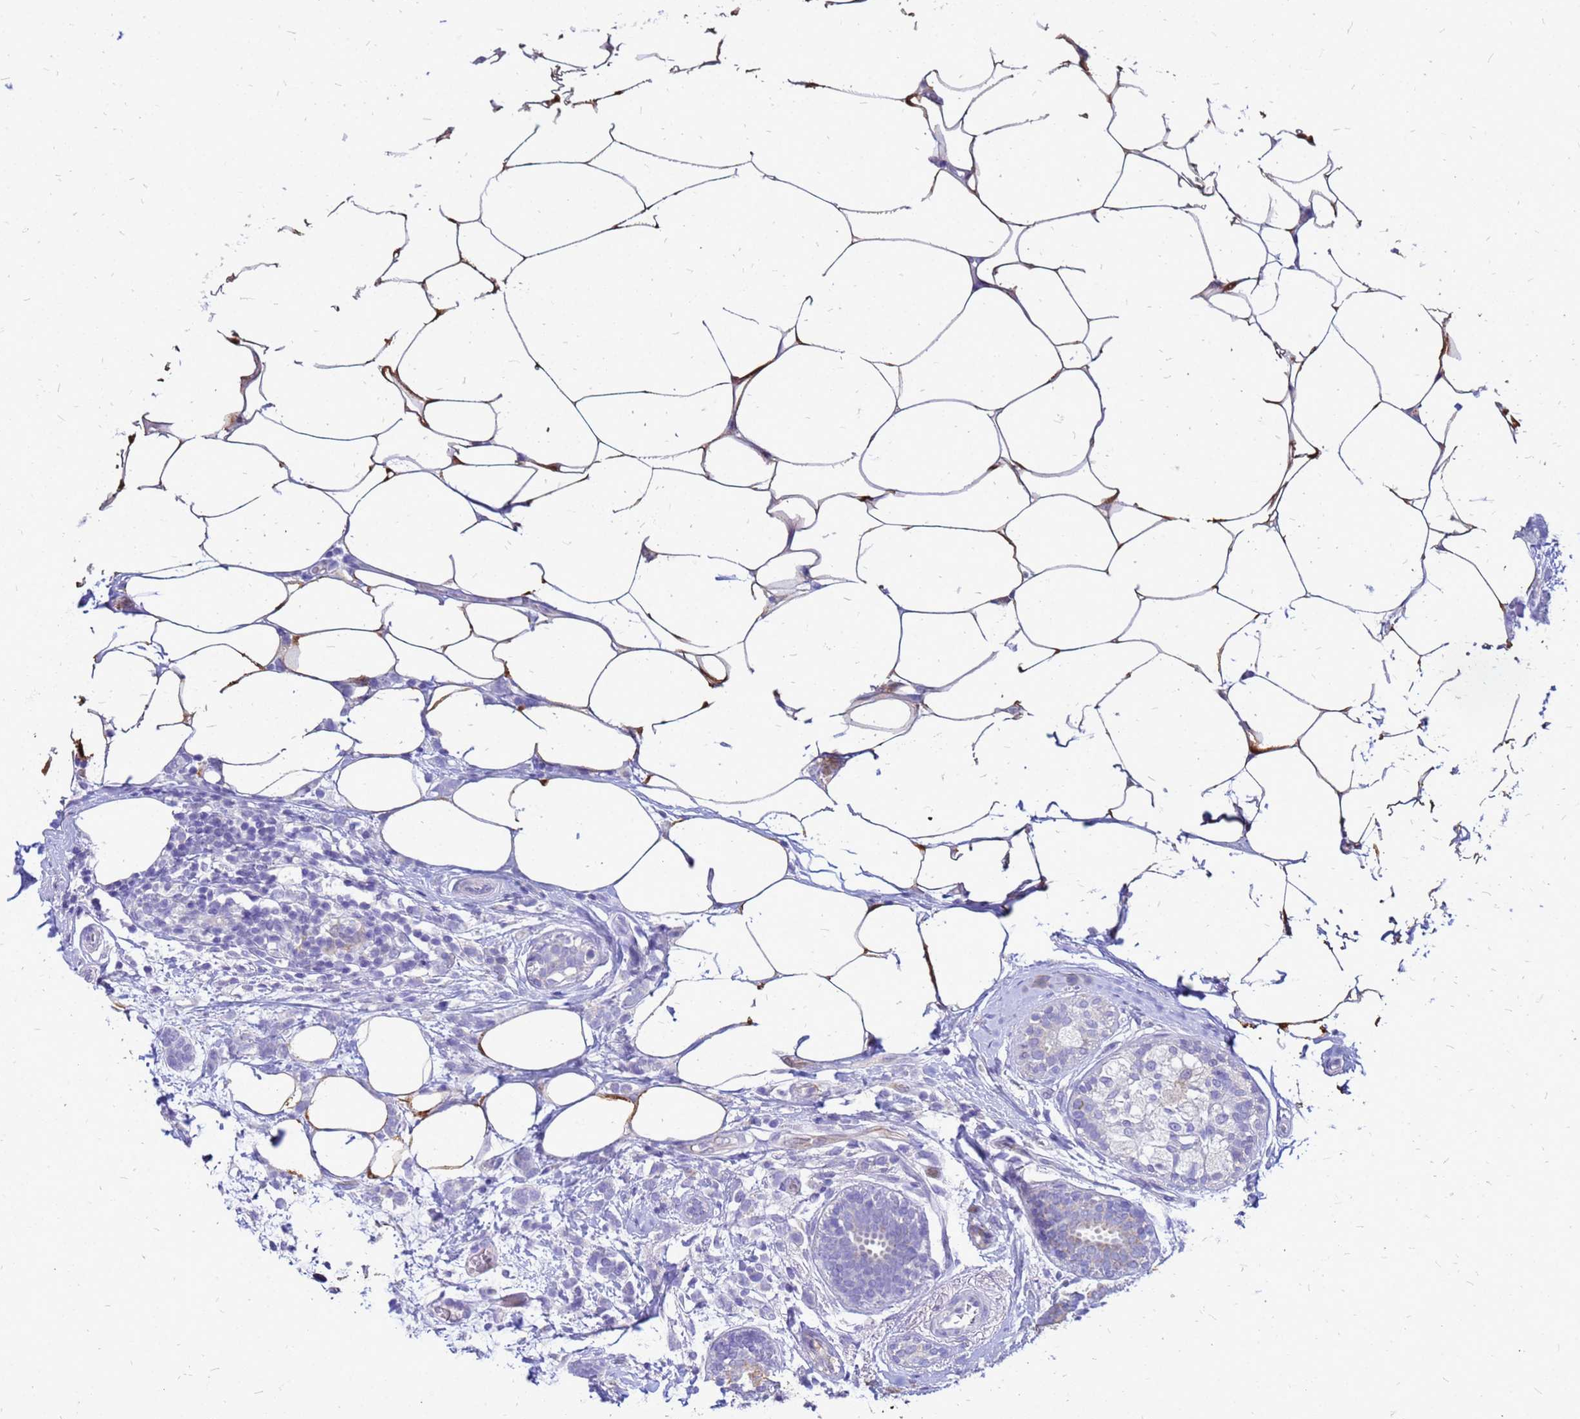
{"staining": {"intensity": "negative", "quantity": "none", "location": "none"}, "tissue": "breast cancer", "cell_type": "Tumor cells", "image_type": "cancer", "snomed": [{"axis": "morphology", "description": "Lobular carcinoma"}, {"axis": "topography", "description": "Breast"}], "caption": "An immunohistochemistry micrograph of breast cancer (lobular carcinoma) is shown. There is no staining in tumor cells of breast cancer (lobular carcinoma).", "gene": "AKR1C1", "patient": {"sex": "female", "age": 58}}